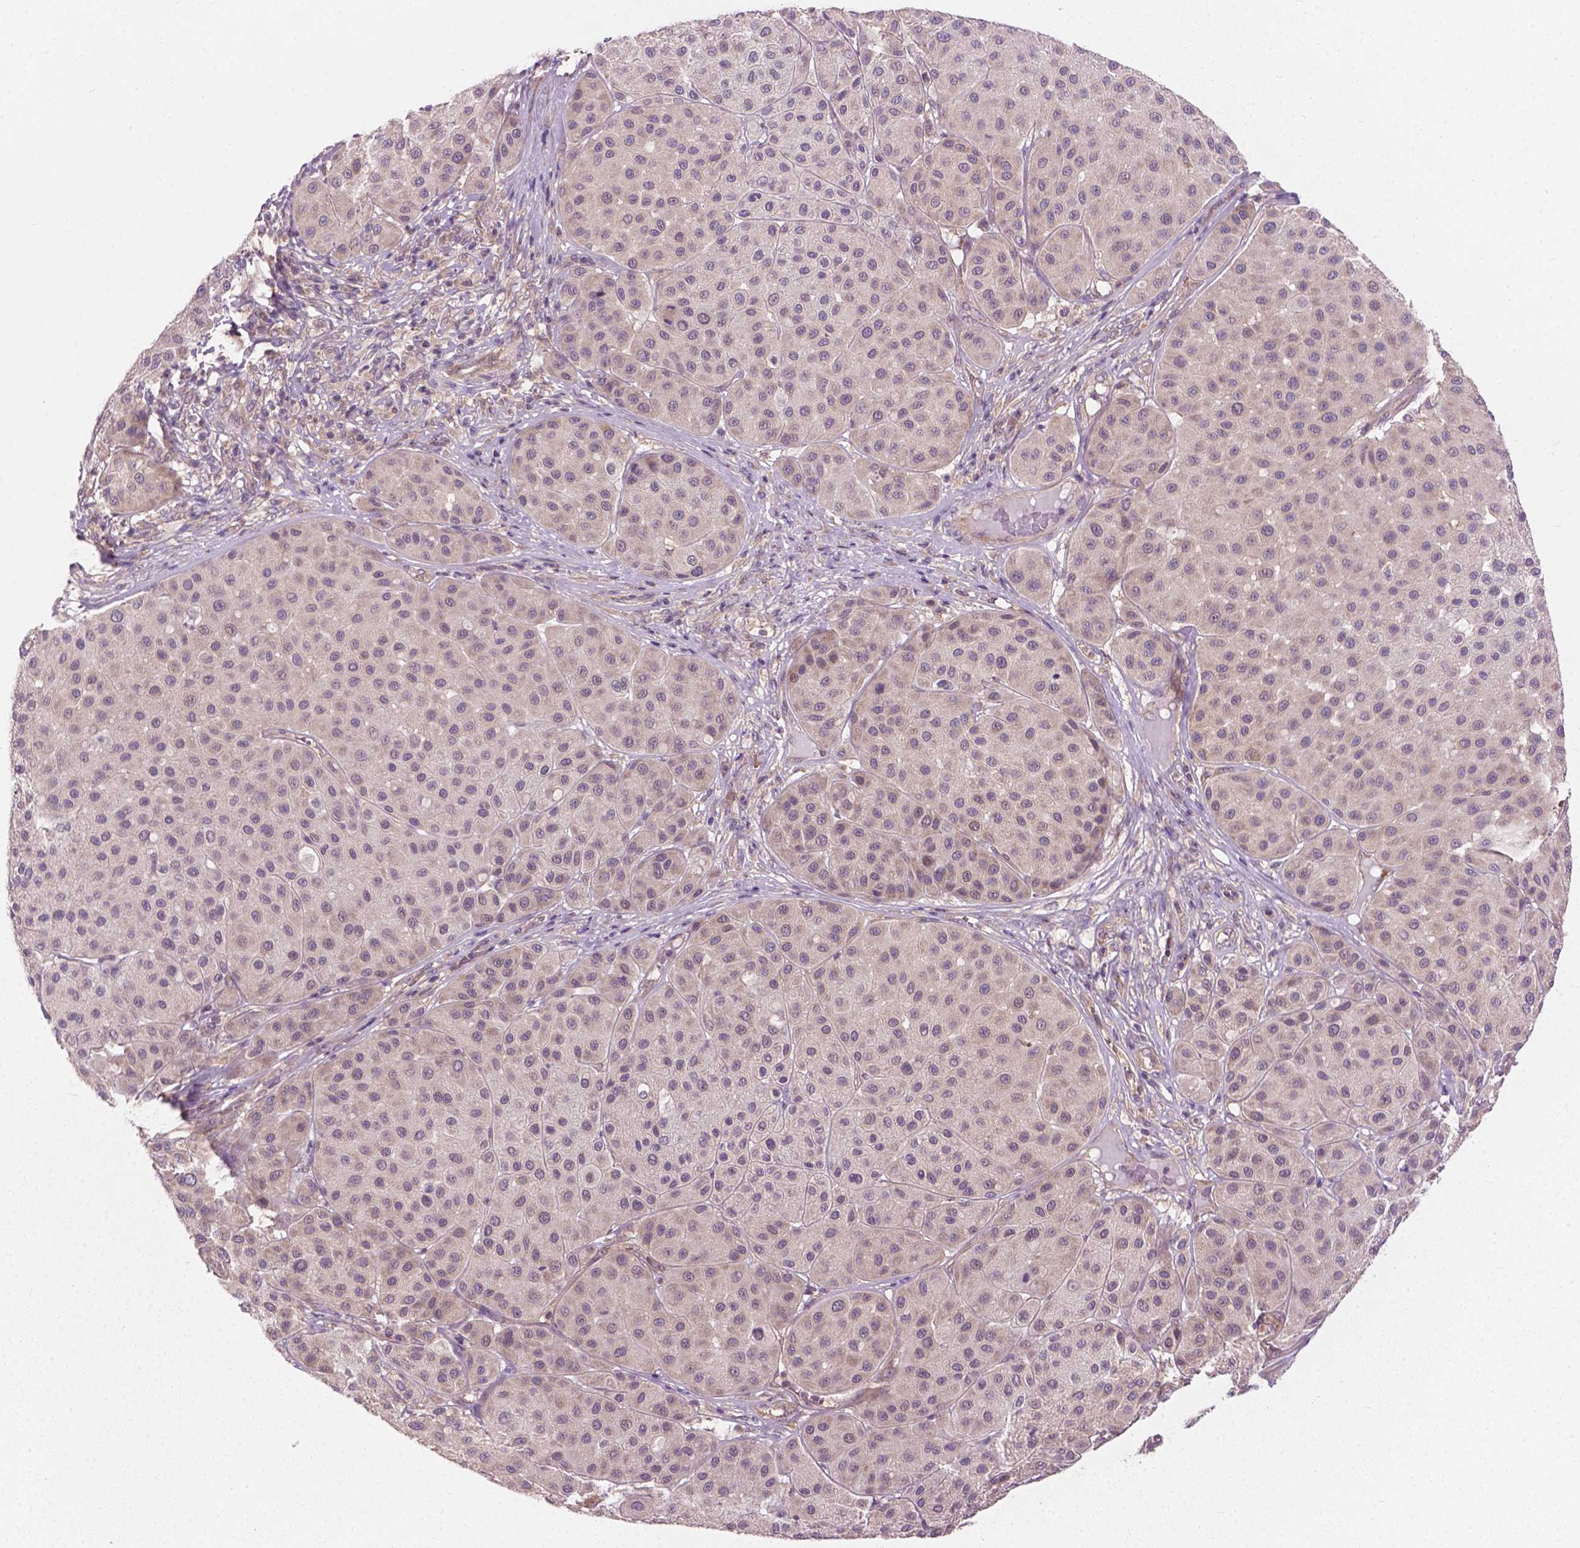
{"staining": {"intensity": "negative", "quantity": "none", "location": "none"}, "tissue": "melanoma", "cell_type": "Tumor cells", "image_type": "cancer", "snomed": [{"axis": "morphology", "description": "Malignant melanoma, Metastatic site"}, {"axis": "topography", "description": "Smooth muscle"}], "caption": "Histopathology image shows no significant protein staining in tumor cells of malignant melanoma (metastatic site).", "gene": "MZT1", "patient": {"sex": "male", "age": 41}}